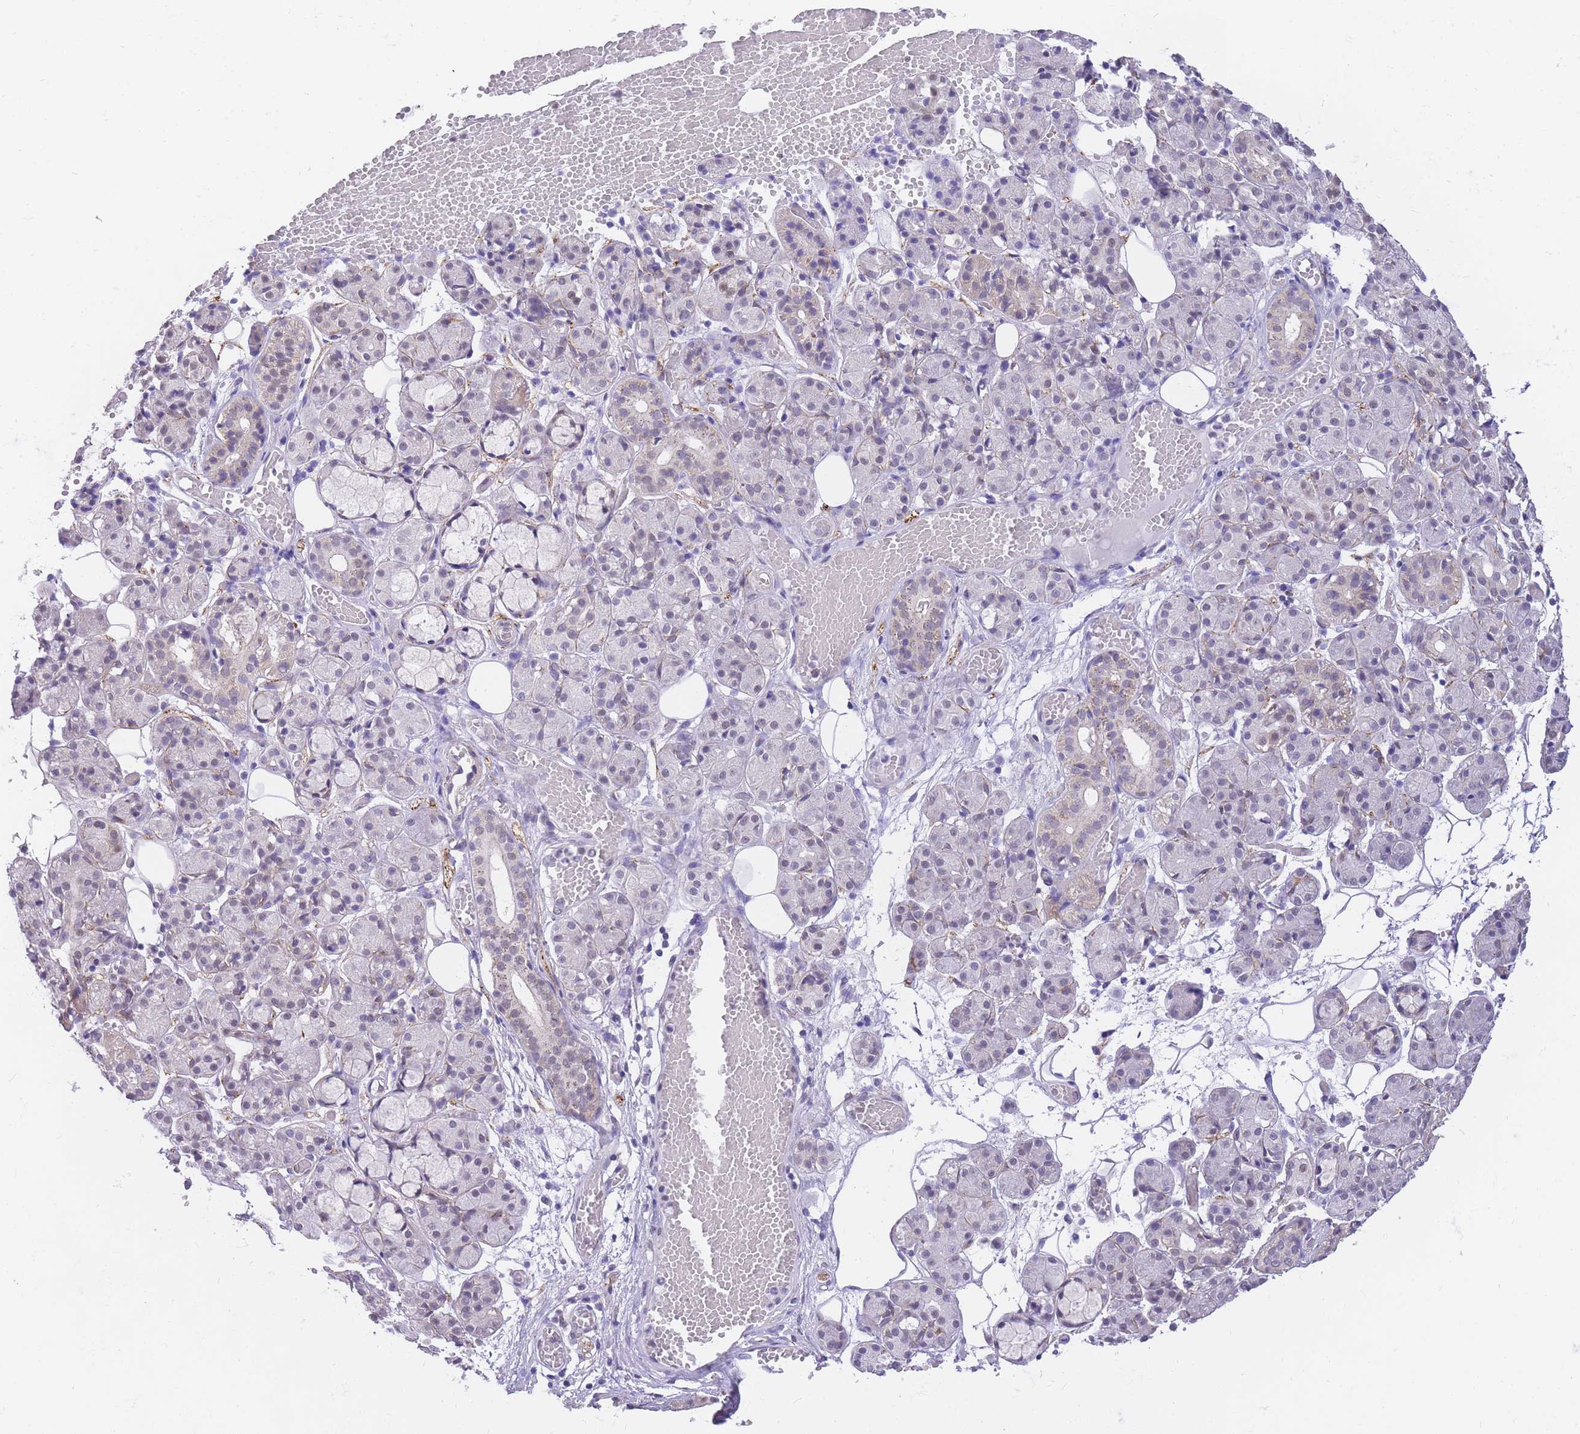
{"staining": {"intensity": "negative", "quantity": "none", "location": "none"}, "tissue": "salivary gland", "cell_type": "Glandular cells", "image_type": "normal", "snomed": [{"axis": "morphology", "description": "Normal tissue, NOS"}, {"axis": "topography", "description": "Salivary gland"}], "caption": "The micrograph exhibits no significant staining in glandular cells of salivary gland. (Brightfield microscopy of DAB (3,3'-diaminobenzidine) immunohistochemistry at high magnification).", "gene": "S100PBP", "patient": {"sex": "male", "age": 63}}